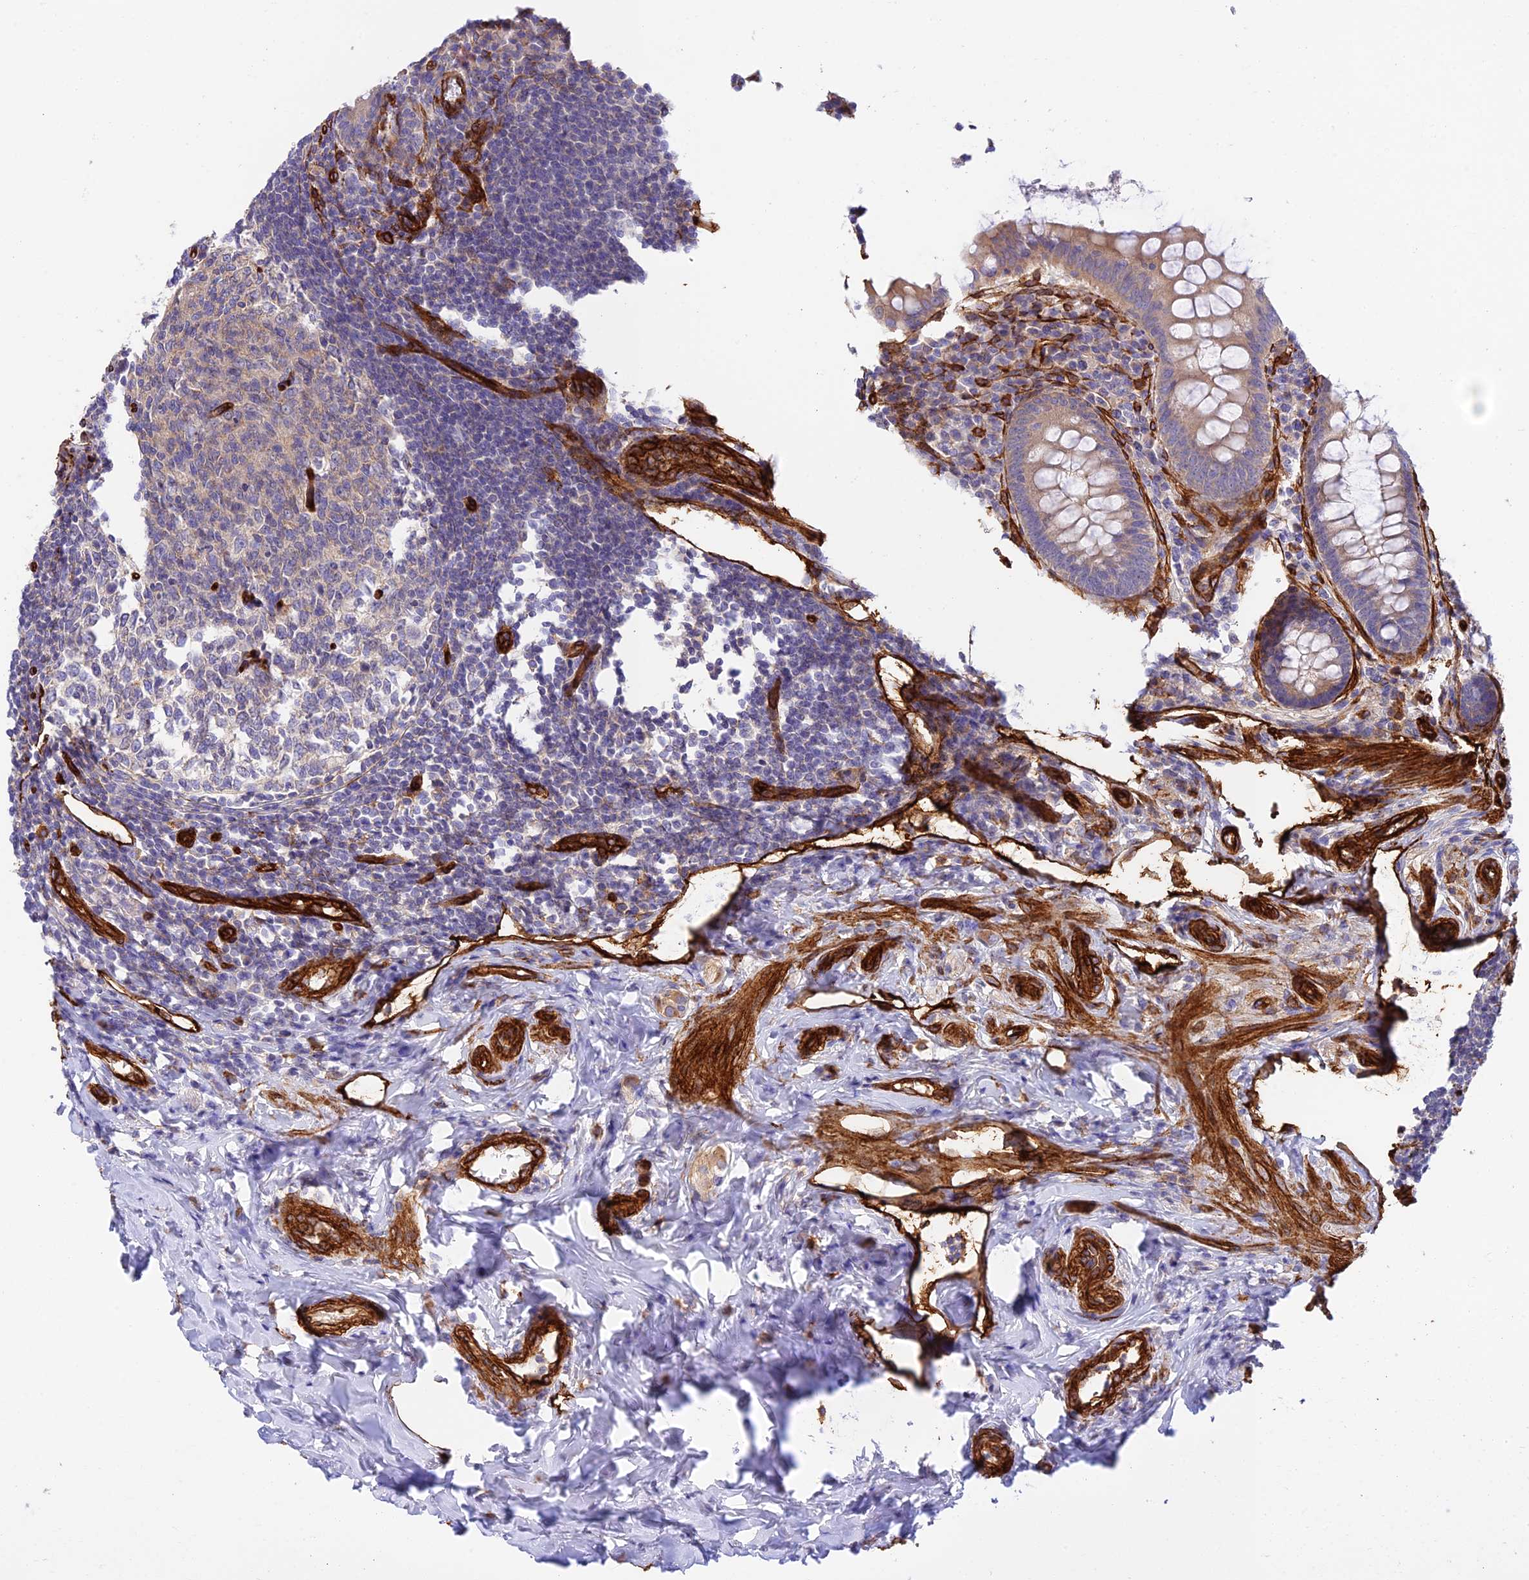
{"staining": {"intensity": "weak", "quantity": "25%-75%", "location": "cytoplasmic/membranous"}, "tissue": "appendix", "cell_type": "Glandular cells", "image_type": "normal", "snomed": [{"axis": "morphology", "description": "Normal tissue, NOS"}, {"axis": "topography", "description": "Appendix"}], "caption": "Immunohistochemical staining of normal appendix displays low levels of weak cytoplasmic/membranous expression in approximately 25%-75% of glandular cells.", "gene": "MYO9A", "patient": {"sex": "female", "age": 33}}